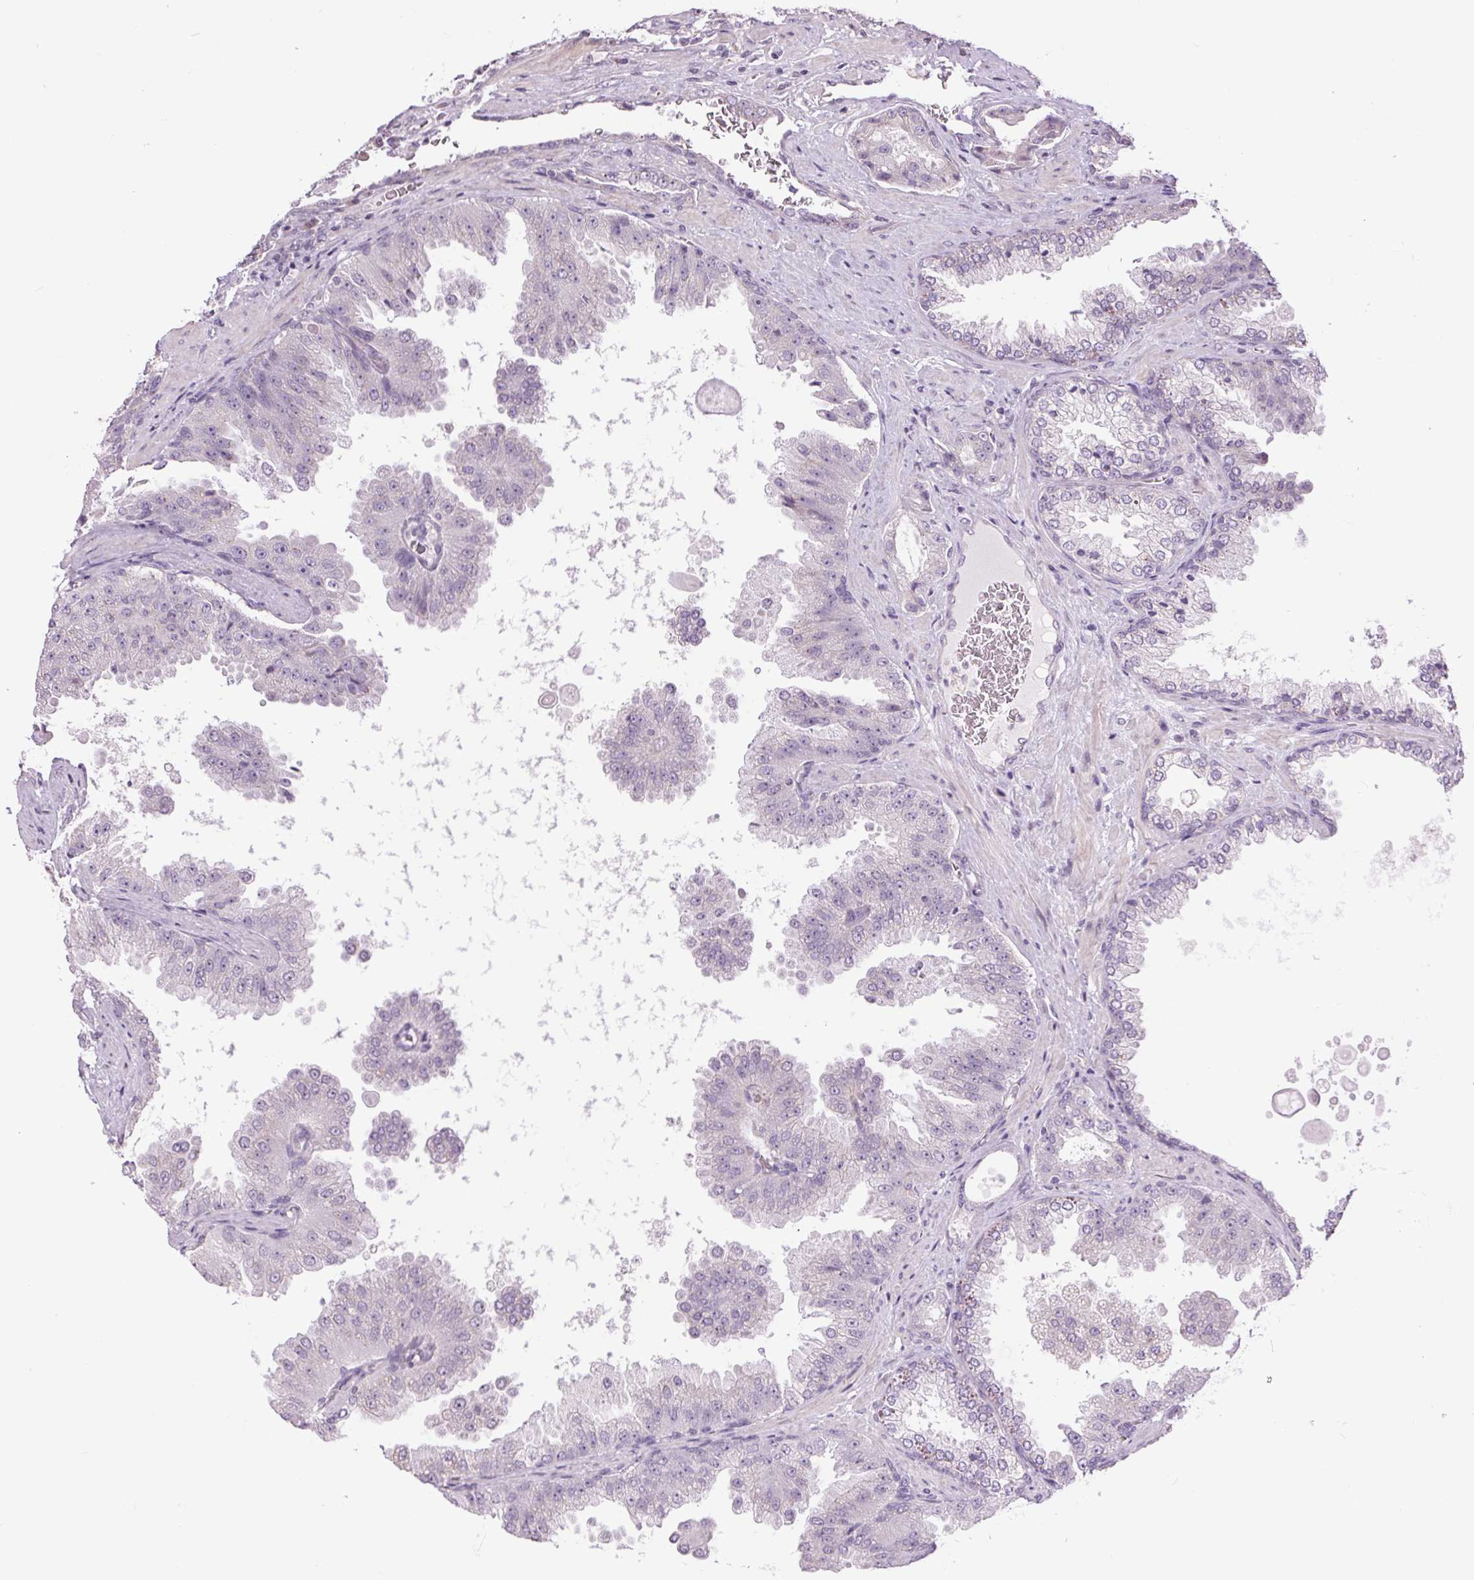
{"staining": {"intensity": "negative", "quantity": "none", "location": "none"}, "tissue": "prostate cancer", "cell_type": "Tumor cells", "image_type": "cancer", "snomed": [{"axis": "morphology", "description": "Adenocarcinoma, Low grade"}, {"axis": "topography", "description": "Prostate"}], "caption": "High magnification brightfield microscopy of prostate cancer (low-grade adenocarcinoma) stained with DAB (3,3'-diaminobenzidine) (brown) and counterstained with hematoxylin (blue): tumor cells show no significant positivity.", "gene": "CTNNA3", "patient": {"sex": "male", "age": 67}}